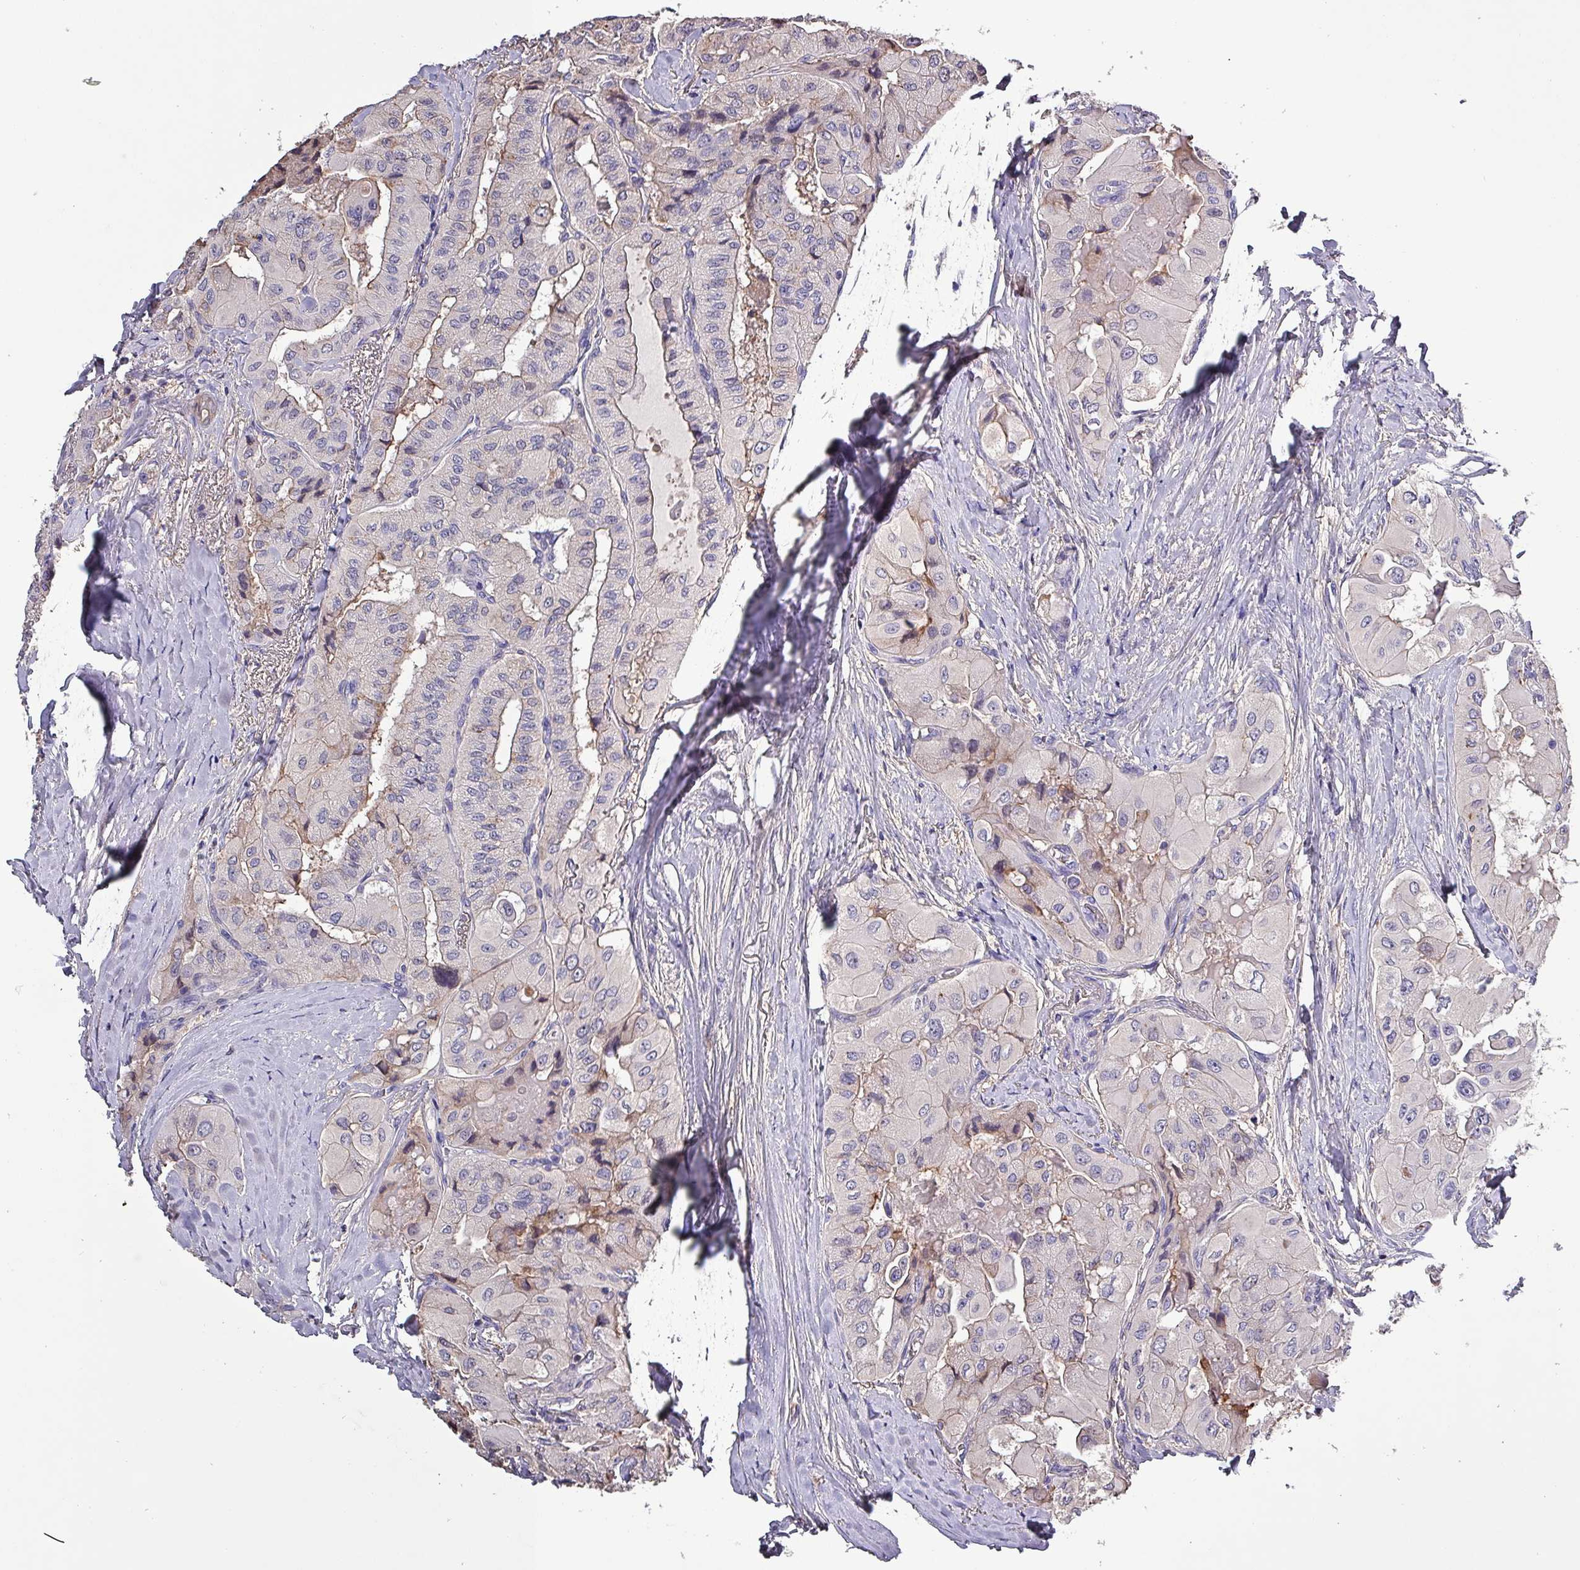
{"staining": {"intensity": "negative", "quantity": "none", "location": "none"}, "tissue": "thyroid cancer", "cell_type": "Tumor cells", "image_type": "cancer", "snomed": [{"axis": "morphology", "description": "Normal tissue, NOS"}, {"axis": "morphology", "description": "Papillary adenocarcinoma, NOS"}, {"axis": "topography", "description": "Thyroid gland"}], "caption": "There is no significant staining in tumor cells of thyroid cancer.", "gene": "HTRA4", "patient": {"sex": "female", "age": 59}}